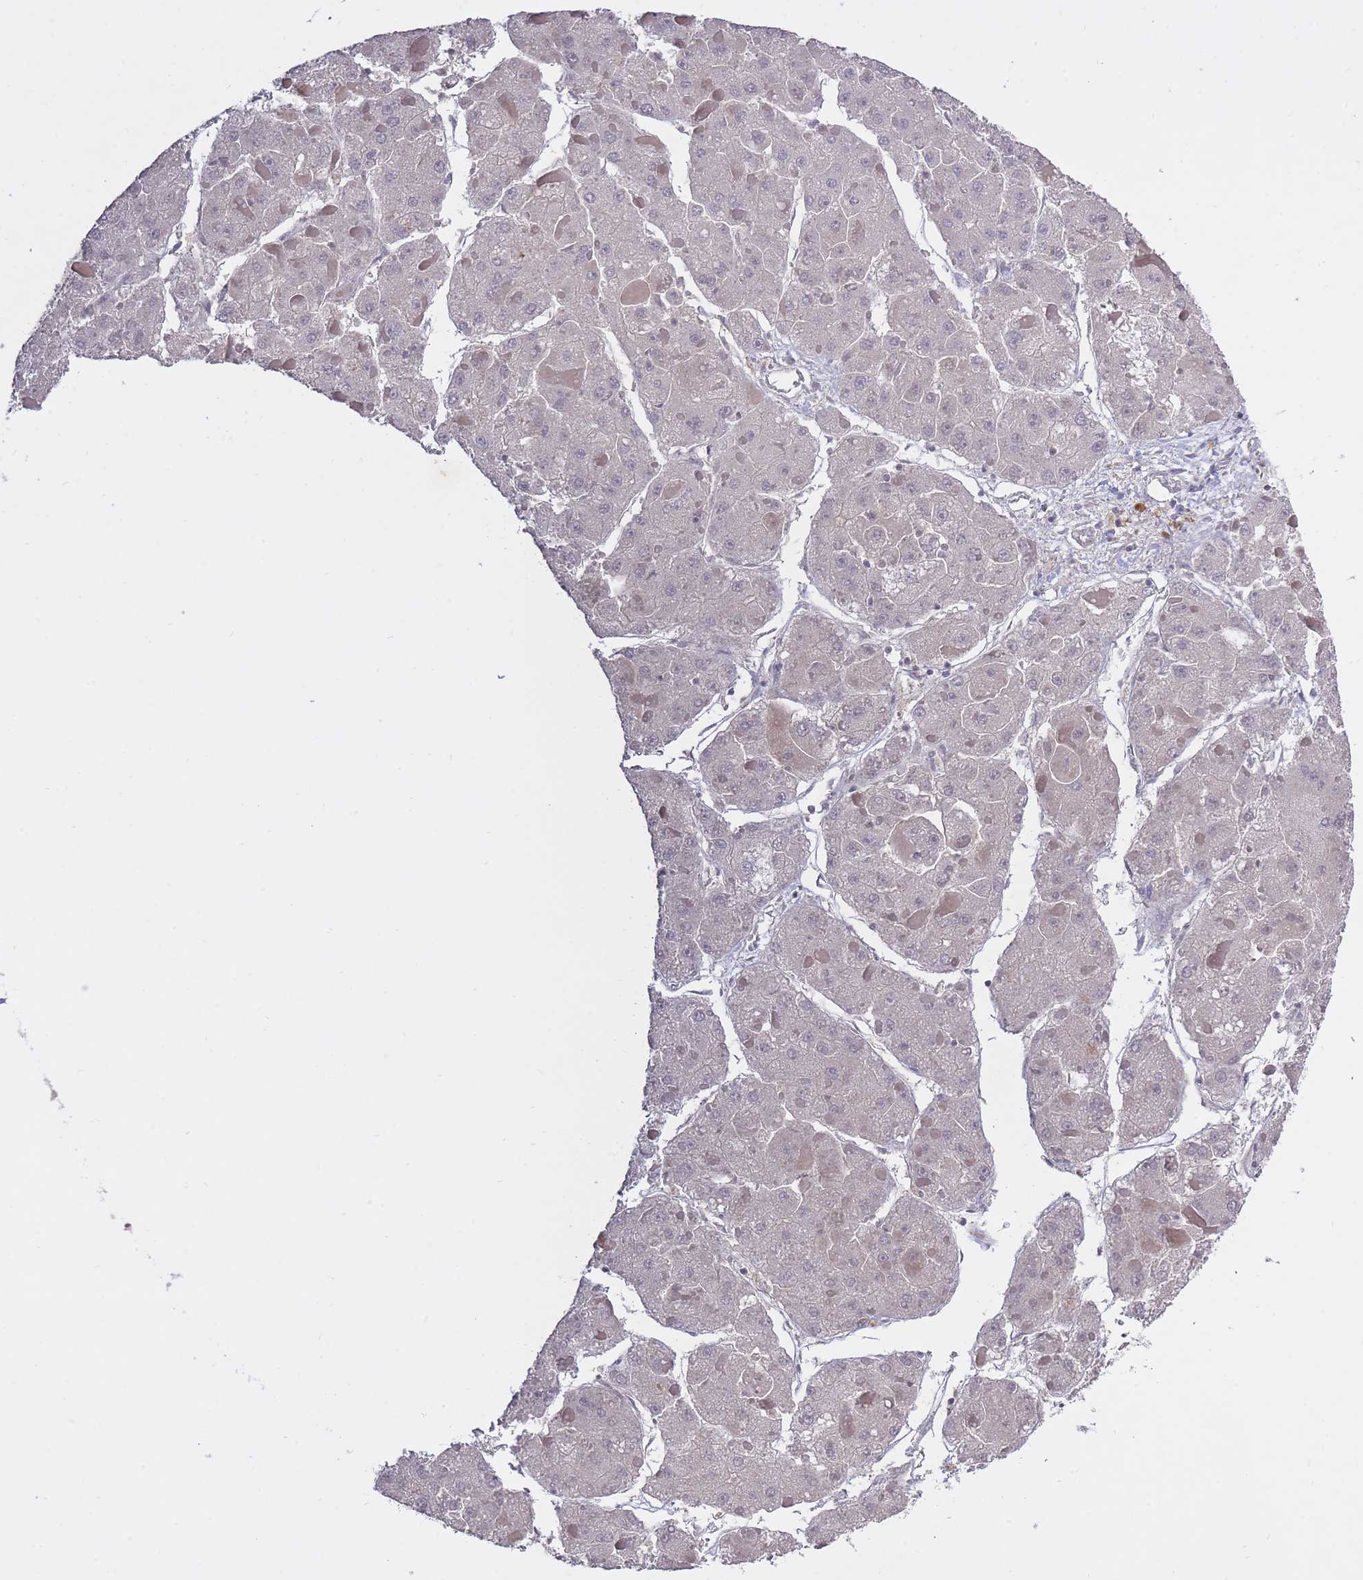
{"staining": {"intensity": "negative", "quantity": "none", "location": "none"}, "tissue": "liver cancer", "cell_type": "Tumor cells", "image_type": "cancer", "snomed": [{"axis": "morphology", "description": "Carcinoma, Hepatocellular, NOS"}, {"axis": "topography", "description": "Liver"}], "caption": "IHC histopathology image of neoplastic tissue: human liver cancer (hepatocellular carcinoma) stained with DAB (3,3'-diaminobenzidine) shows no significant protein positivity in tumor cells.", "gene": "ADCYAP1R1", "patient": {"sex": "female", "age": 73}}